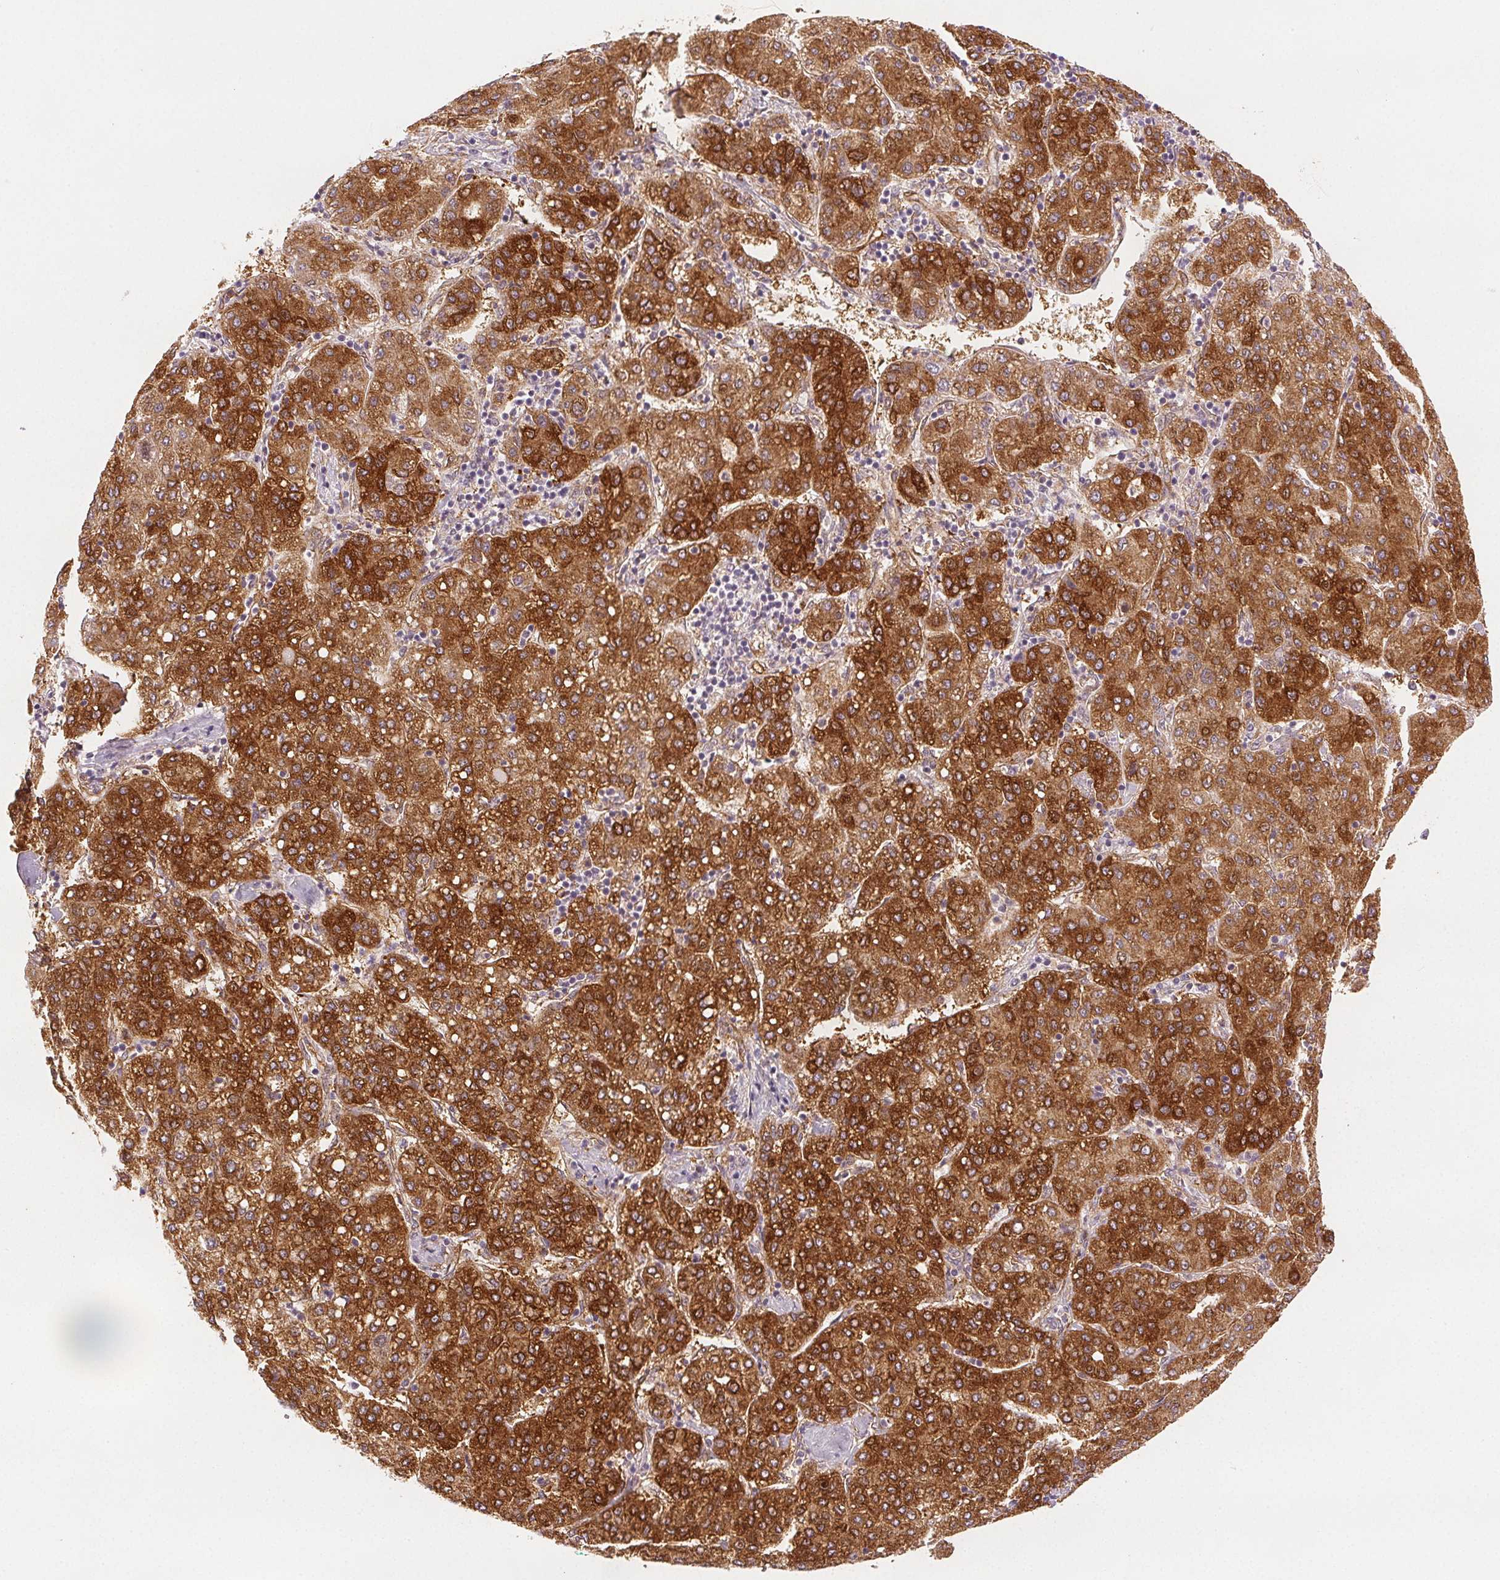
{"staining": {"intensity": "strong", "quantity": ">75%", "location": "cytoplasmic/membranous"}, "tissue": "liver cancer", "cell_type": "Tumor cells", "image_type": "cancer", "snomed": [{"axis": "morphology", "description": "Carcinoma, Hepatocellular, NOS"}, {"axis": "topography", "description": "Liver"}], "caption": "The histopathology image shows immunohistochemical staining of liver cancer. There is strong cytoplasmic/membranous staining is identified in approximately >75% of tumor cells.", "gene": "DIAPH2", "patient": {"sex": "male", "age": 65}}